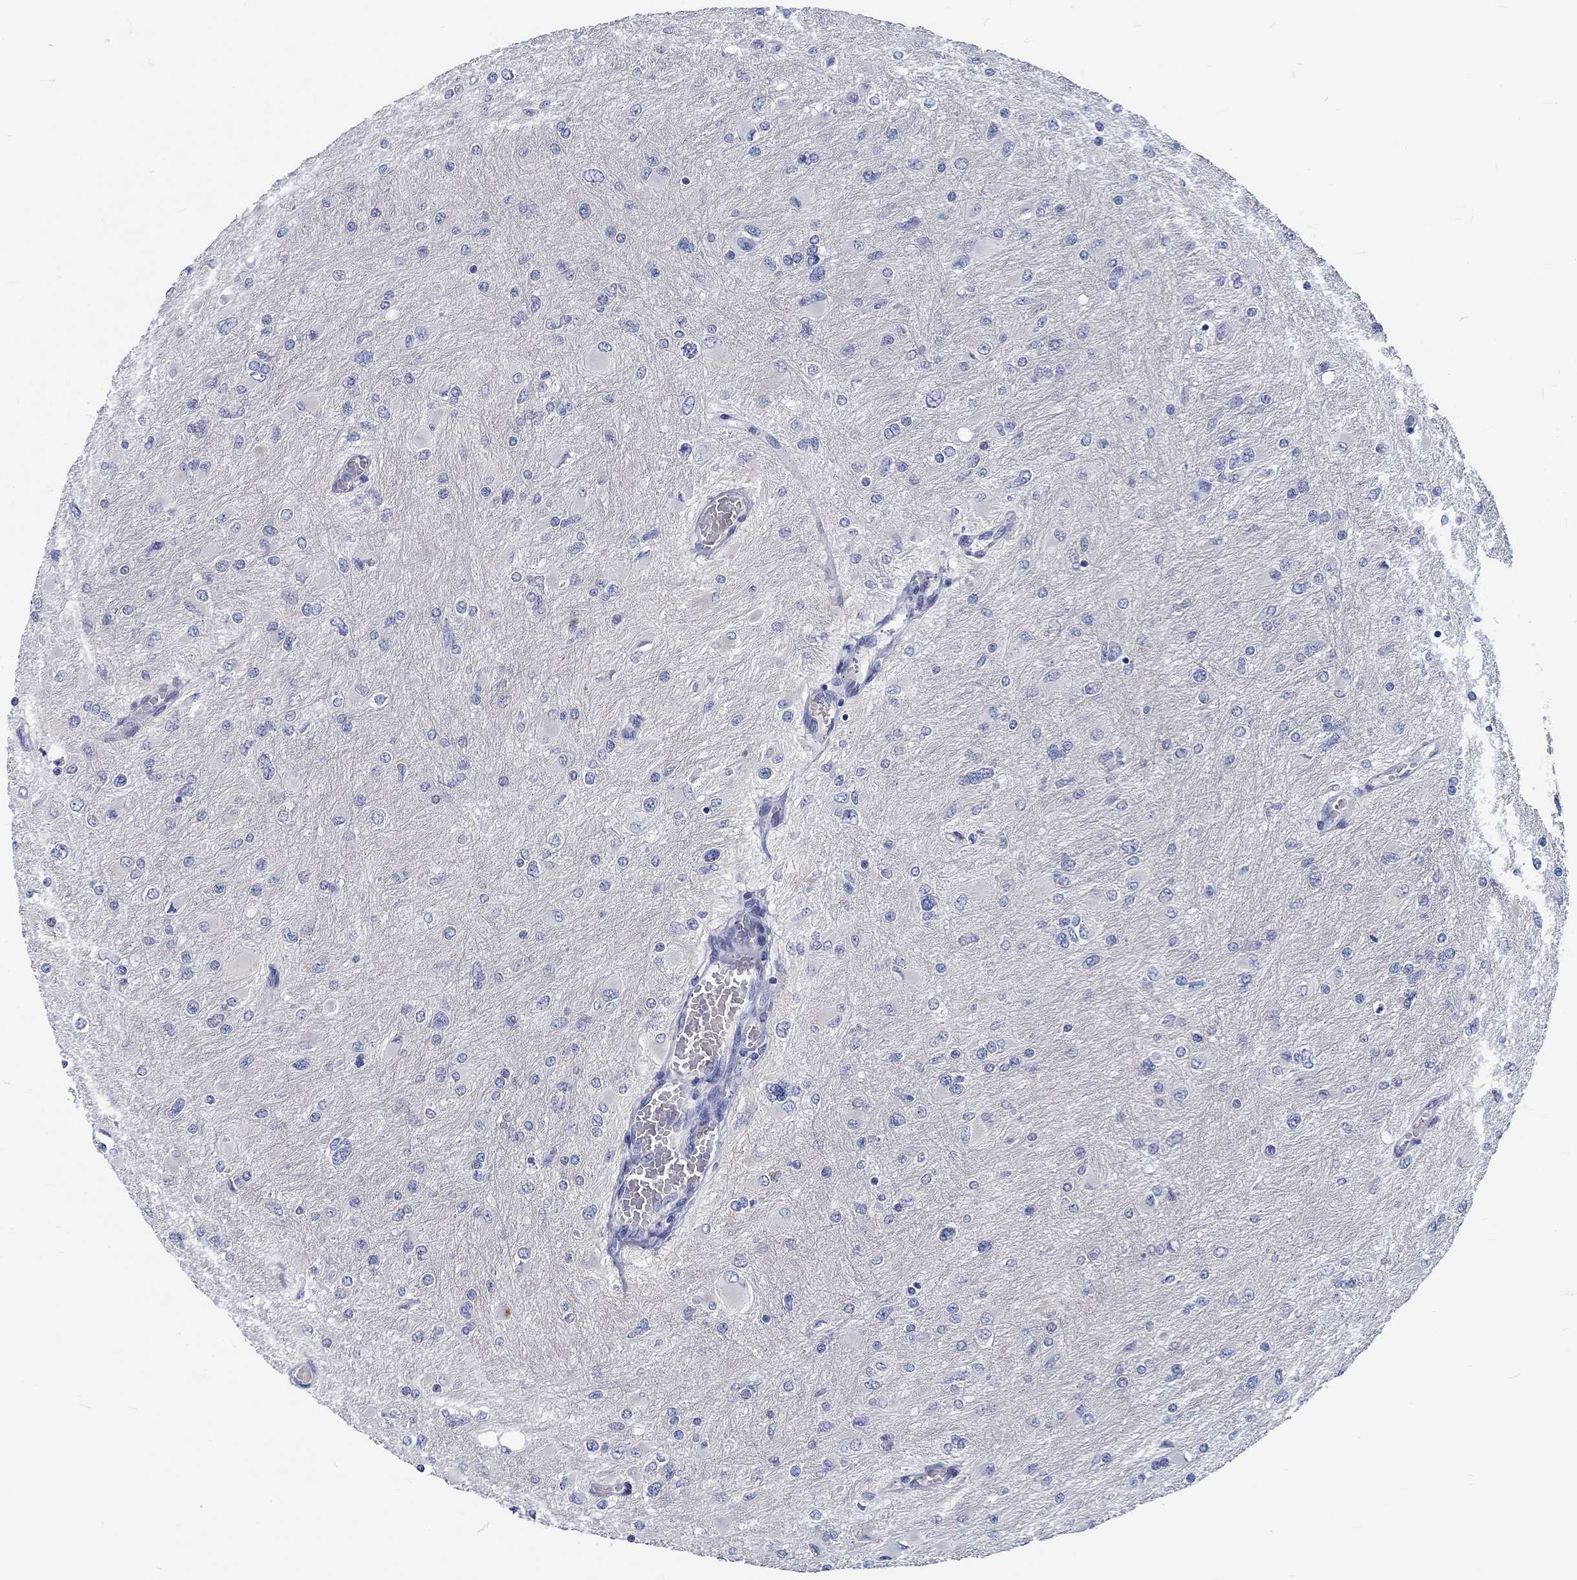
{"staining": {"intensity": "weak", "quantity": "<25%", "location": "cytoplasmic/membranous"}, "tissue": "glioma", "cell_type": "Tumor cells", "image_type": "cancer", "snomed": [{"axis": "morphology", "description": "Glioma, malignant, High grade"}, {"axis": "topography", "description": "Cerebral cortex"}], "caption": "DAB immunohistochemical staining of human glioma displays no significant expression in tumor cells.", "gene": "MYBPC1", "patient": {"sex": "female", "age": 36}}